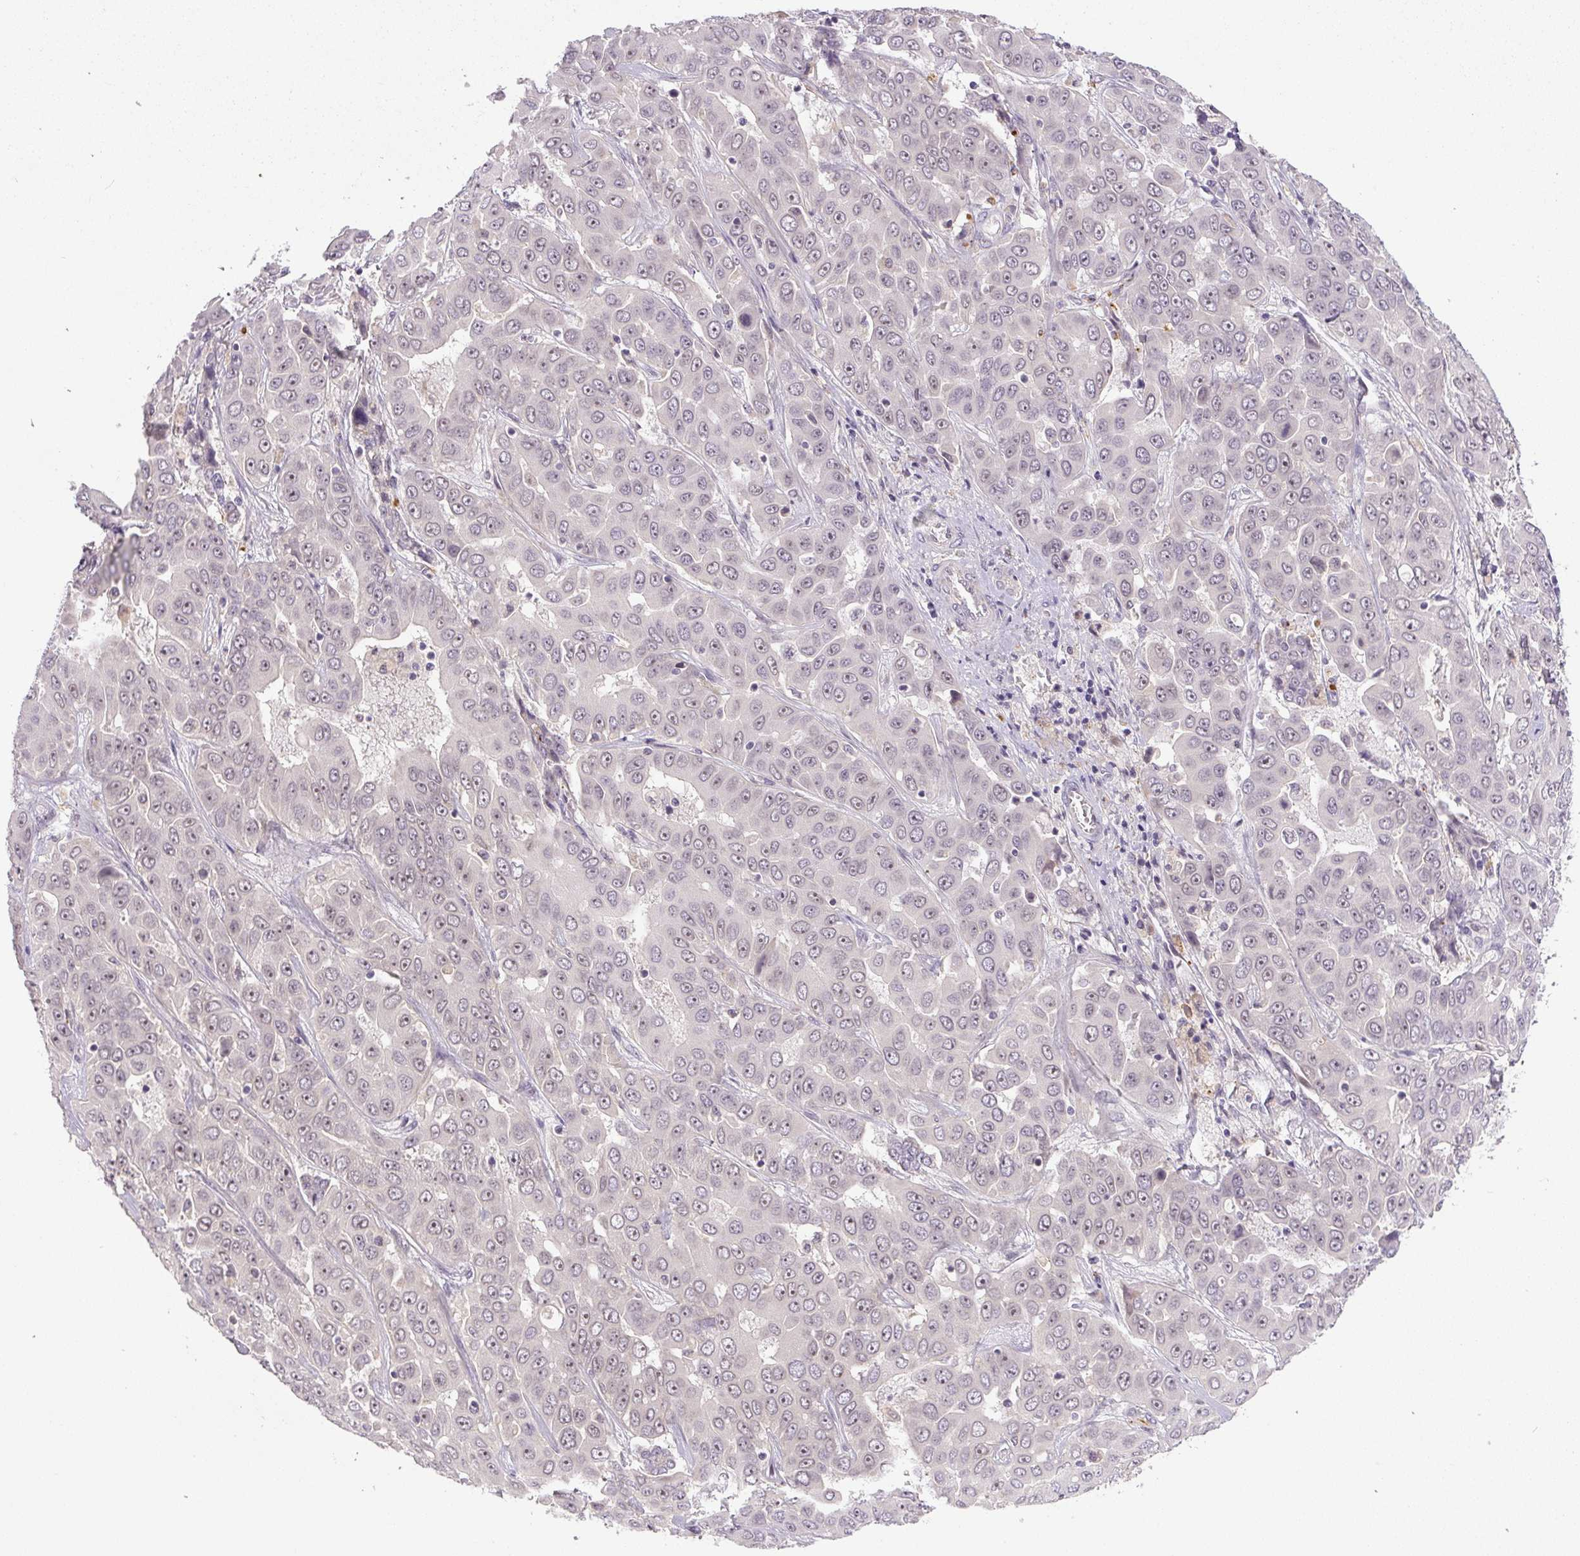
{"staining": {"intensity": "negative", "quantity": "none", "location": "none"}, "tissue": "liver cancer", "cell_type": "Tumor cells", "image_type": "cancer", "snomed": [{"axis": "morphology", "description": "Cholangiocarcinoma"}, {"axis": "topography", "description": "Liver"}], "caption": "This is a micrograph of immunohistochemistry (IHC) staining of cholangiocarcinoma (liver), which shows no expression in tumor cells.", "gene": "SGF29", "patient": {"sex": "female", "age": 52}}